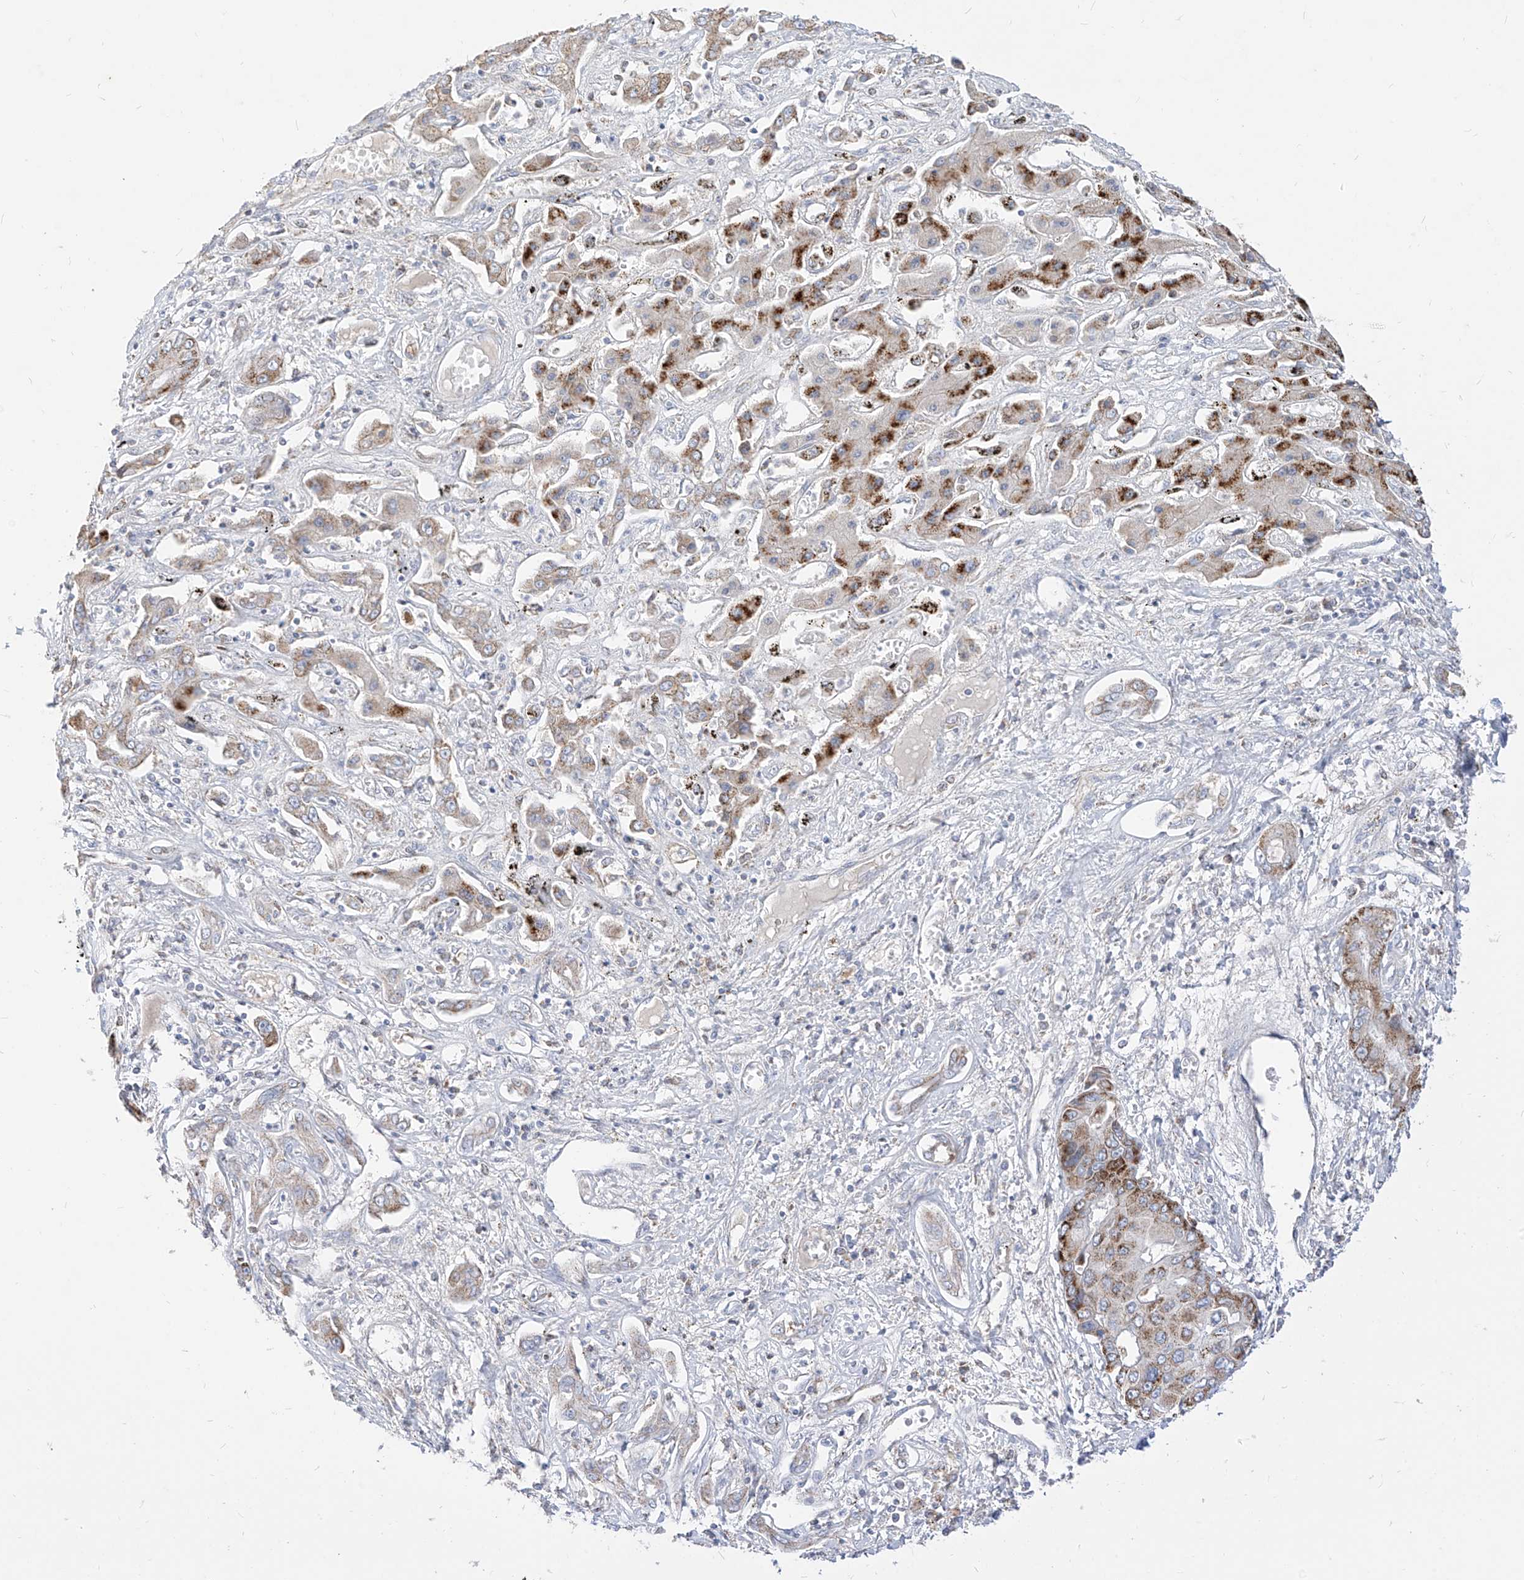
{"staining": {"intensity": "negative", "quantity": "none", "location": "none"}, "tissue": "liver cancer", "cell_type": "Tumor cells", "image_type": "cancer", "snomed": [{"axis": "morphology", "description": "Cholangiocarcinoma"}, {"axis": "topography", "description": "Liver"}], "caption": "Protein analysis of liver cholangiocarcinoma shows no significant positivity in tumor cells. The staining is performed using DAB brown chromogen with nuclei counter-stained in using hematoxylin.", "gene": "RASA2", "patient": {"sex": "male", "age": 67}}